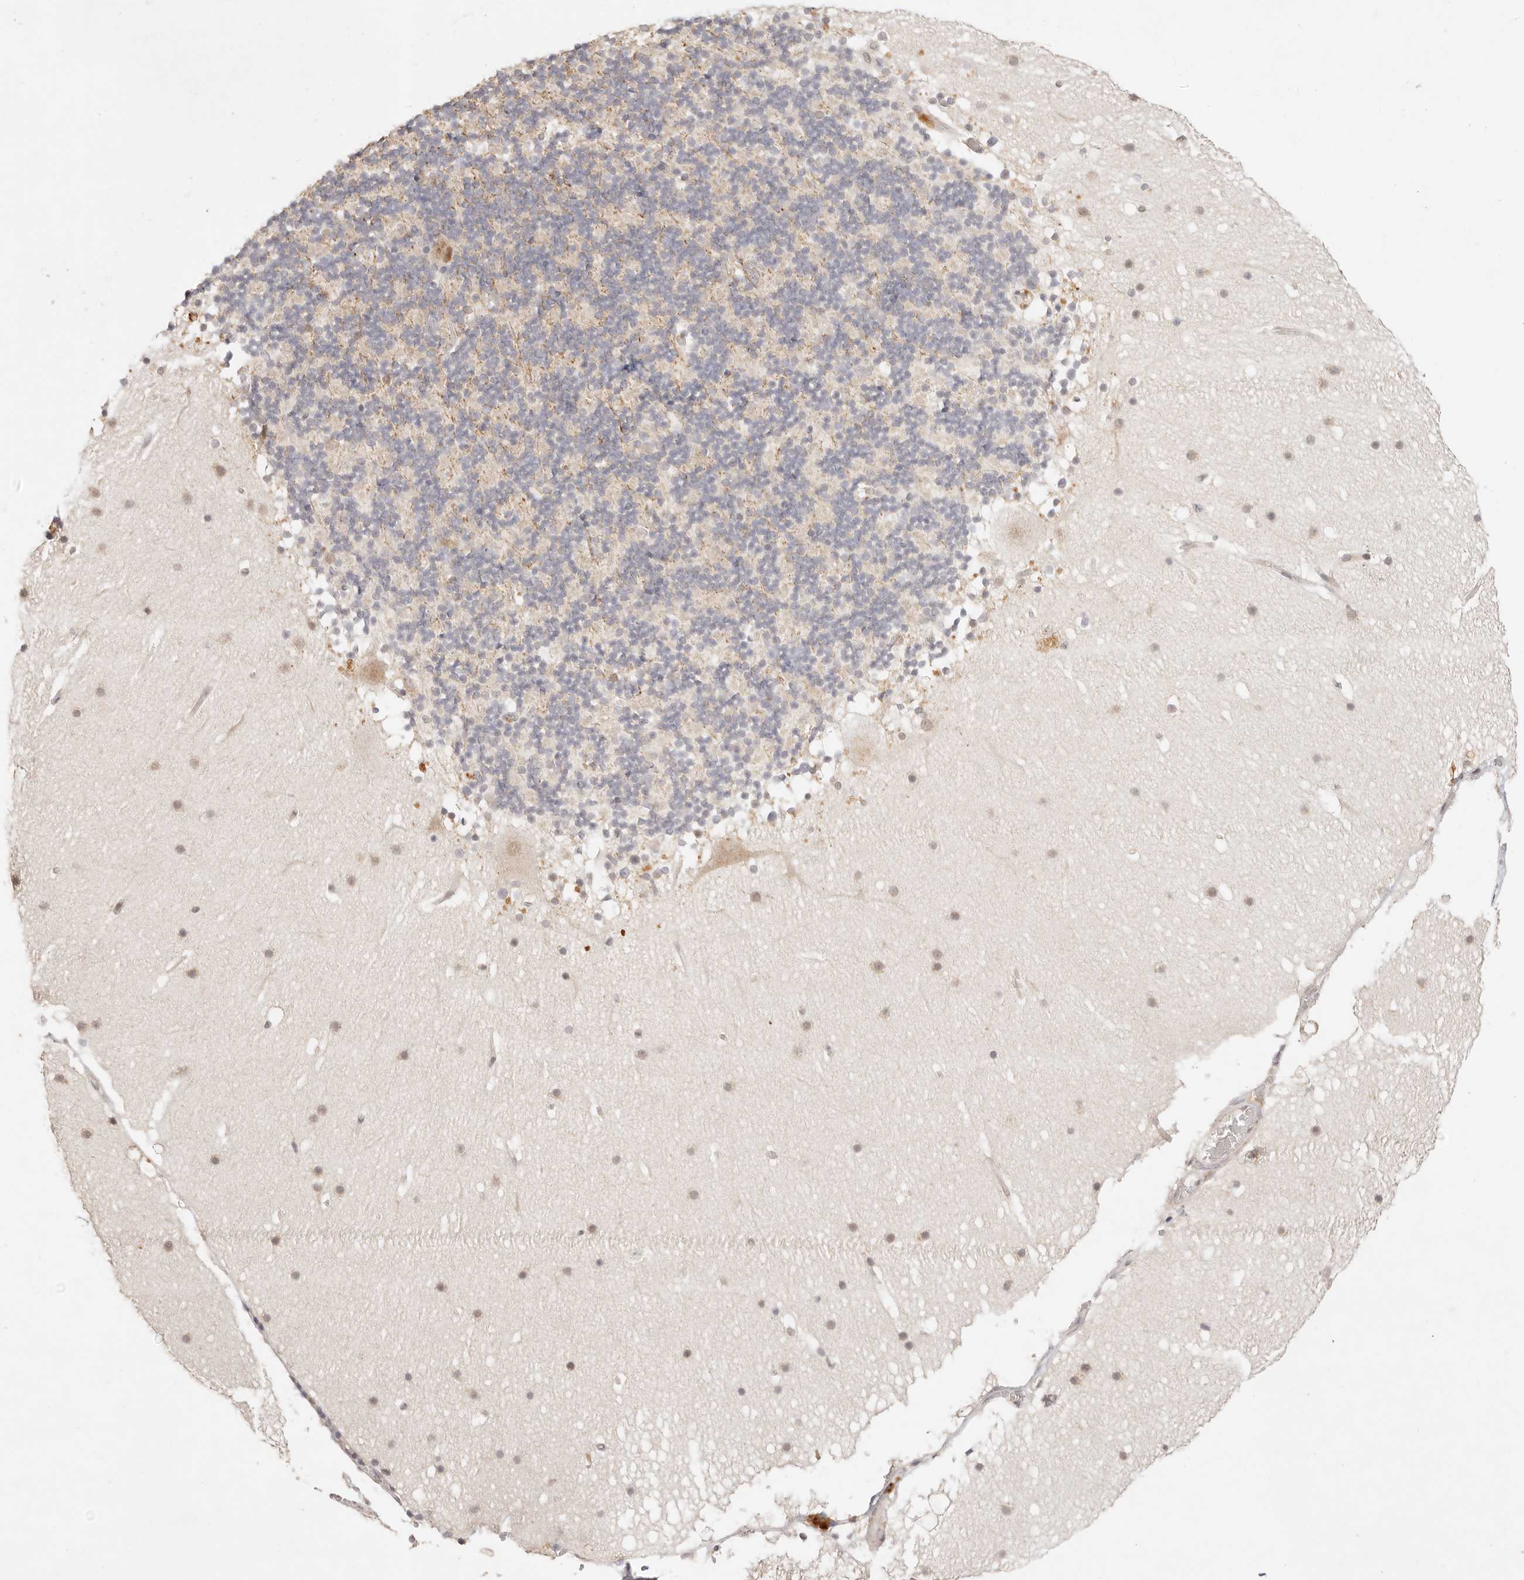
{"staining": {"intensity": "weak", "quantity": "<25%", "location": "cytoplasmic/membranous"}, "tissue": "cerebellum", "cell_type": "Cells in granular layer", "image_type": "normal", "snomed": [{"axis": "morphology", "description": "Normal tissue, NOS"}, {"axis": "topography", "description": "Cerebellum"}], "caption": "Cells in granular layer show no significant staining in unremarkable cerebellum. The staining is performed using DAB brown chromogen with nuclei counter-stained in using hematoxylin.", "gene": "GPR156", "patient": {"sex": "male", "age": 57}}